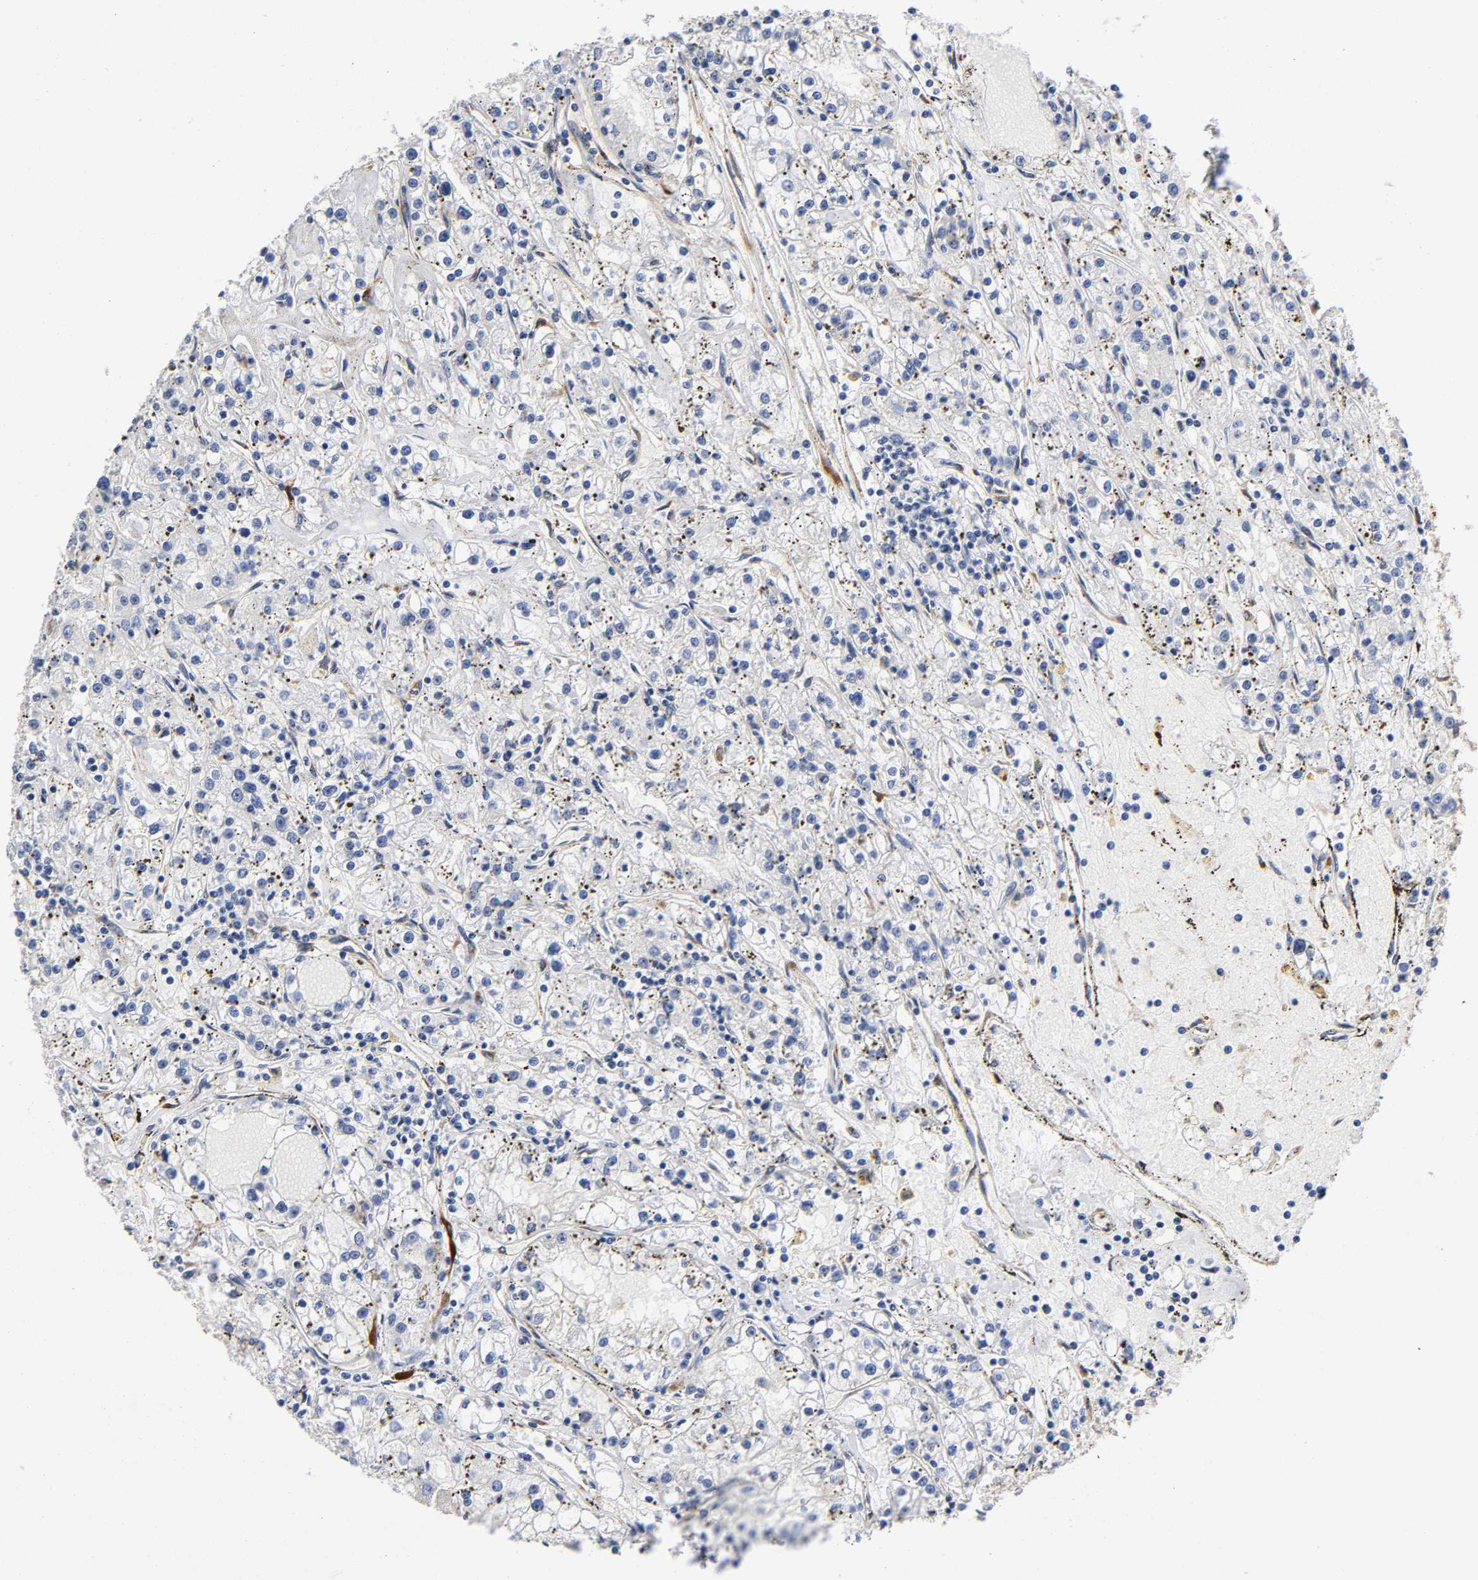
{"staining": {"intensity": "negative", "quantity": "none", "location": "none"}, "tissue": "renal cancer", "cell_type": "Tumor cells", "image_type": "cancer", "snomed": [{"axis": "morphology", "description": "Adenocarcinoma, NOS"}, {"axis": "topography", "description": "Kidney"}], "caption": "There is no significant positivity in tumor cells of renal cancer. (DAB (3,3'-diaminobenzidine) IHC, high magnification).", "gene": "SOS2", "patient": {"sex": "male", "age": 56}}